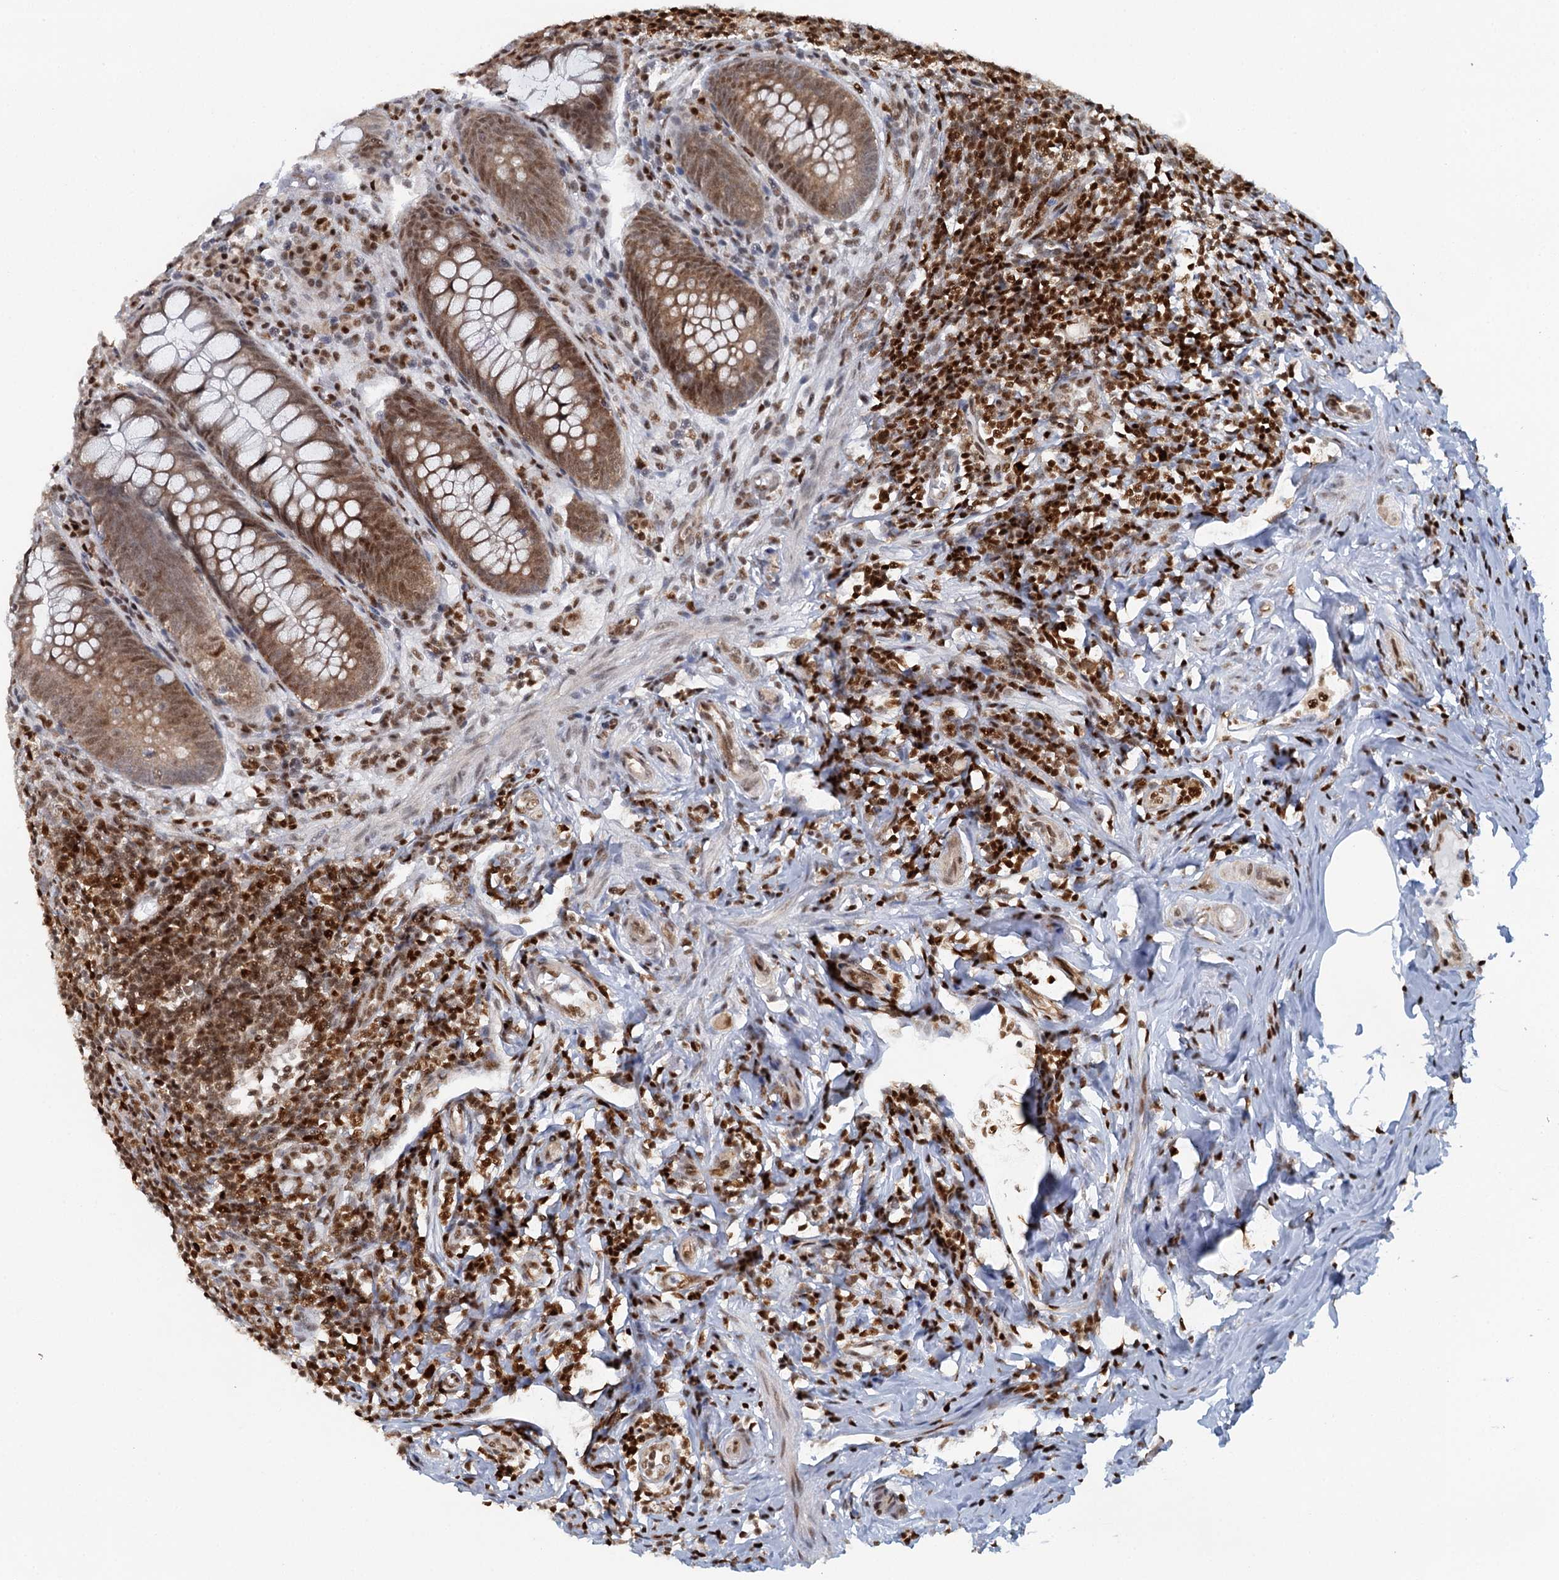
{"staining": {"intensity": "moderate", "quantity": ">75%", "location": "nuclear"}, "tissue": "appendix", "cell_type": "Glandular cells", "image_type": "normal", "snomed": [{"axis": "morphology", "description": "Normal tissue, NOS"}, {"axis": "topography", "description": "Appendix"}], "caption": "The histopathology image reveals staining of normal appendix, revealing moderate nuclear protein expression (brown color) within glandular cells.", "gene": "GPATCH11", "patient": {"sex": "female", "age": 33}}